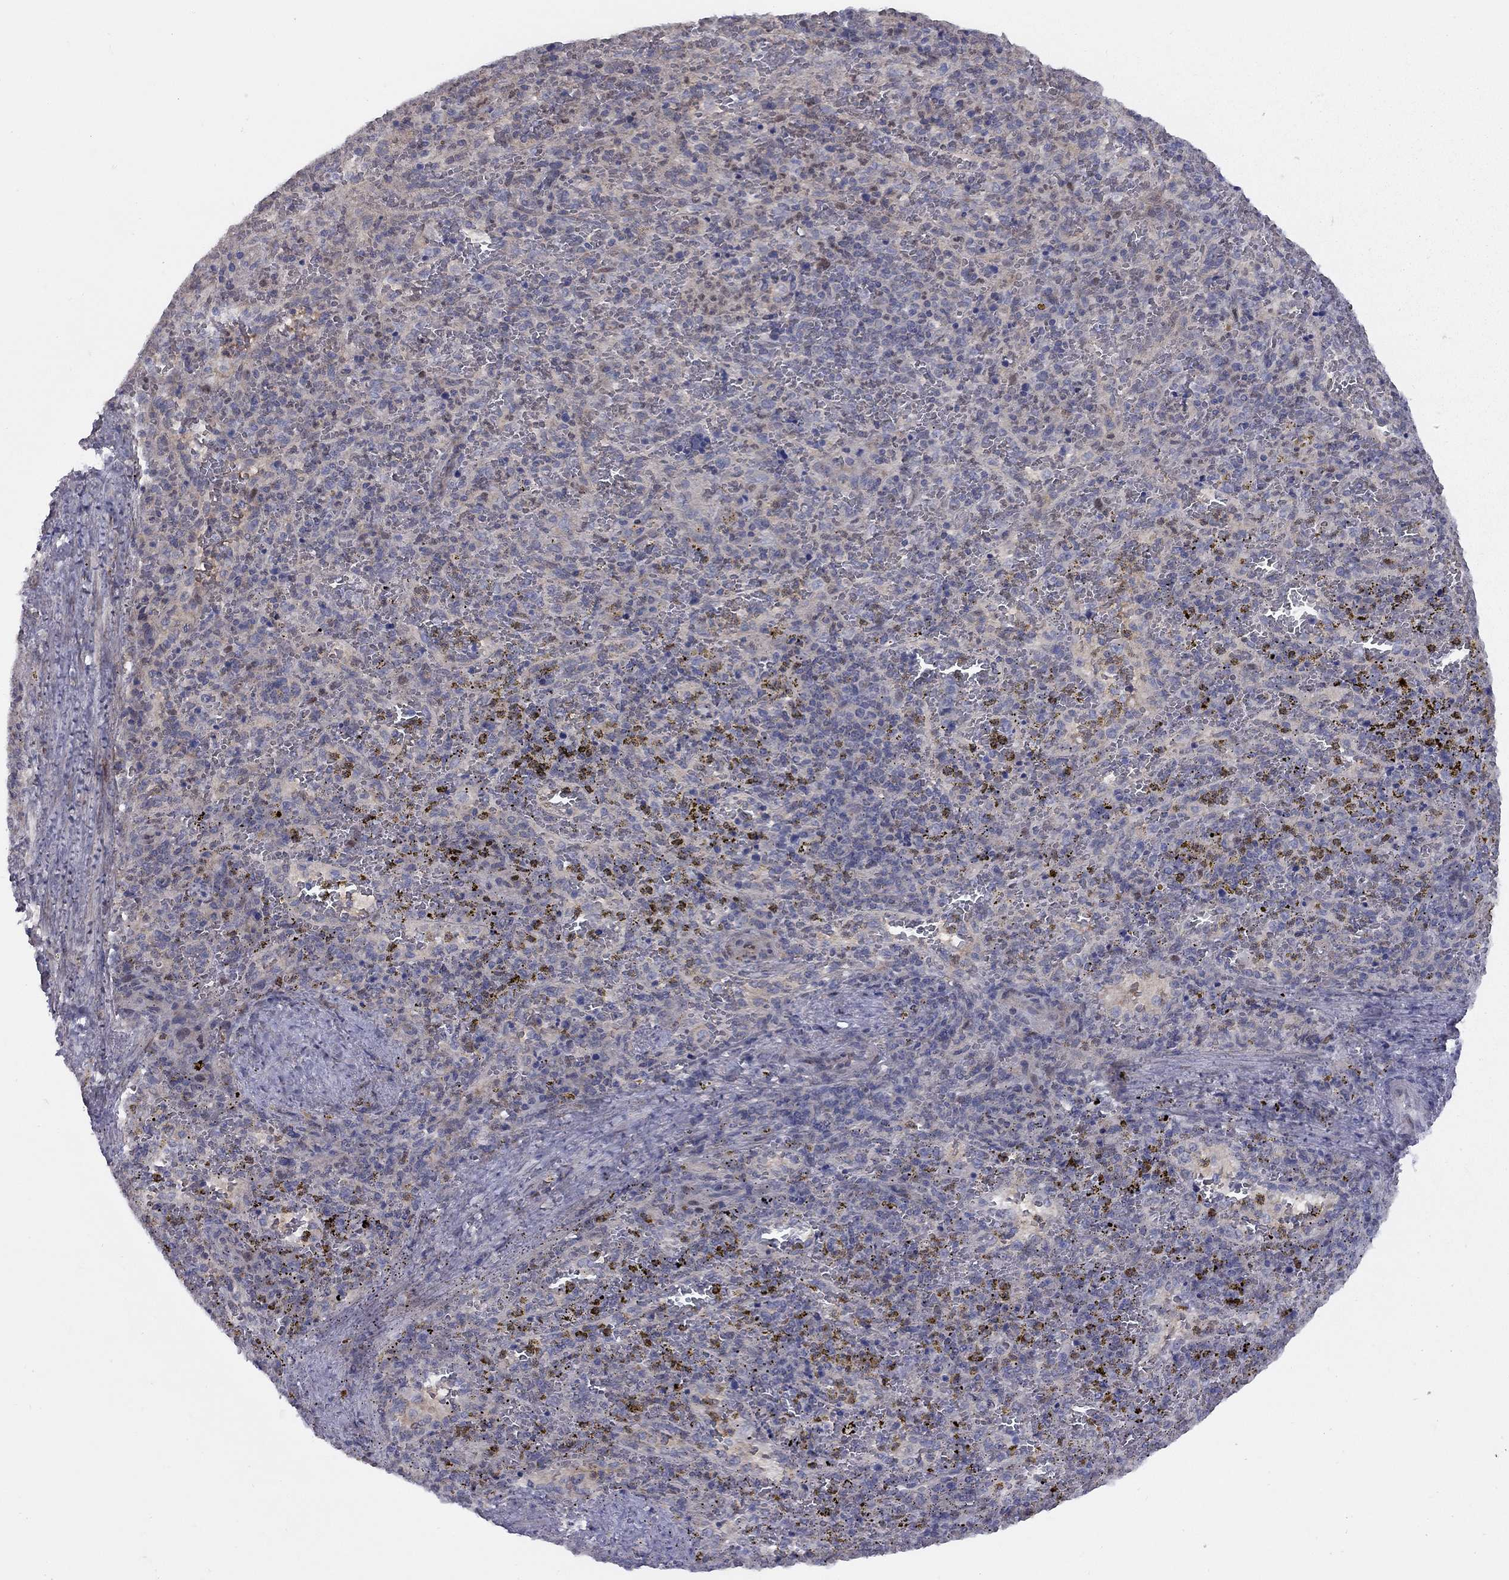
{"staining": {"intensity": "strong", "quantity": "<25%", "location": "nuclear"}, "tissue": "spleen", "cell_type": "Cells in red pulp", "image_type": "normal", "snomed": [{"axis": "morphology", "description": "Normal tissue, NOS"}, {"axis": "topography", "description": "Spleen"}], "caption": "DAB (3,3'-diaminobenzidine) immunohistochemical staining of unremarkable human spleen exhibits strong nuclear protein expression in about <25% of cells in red pulp.", "gene": "DUSP7", "patient": {"sex": "female", "age": 50}}